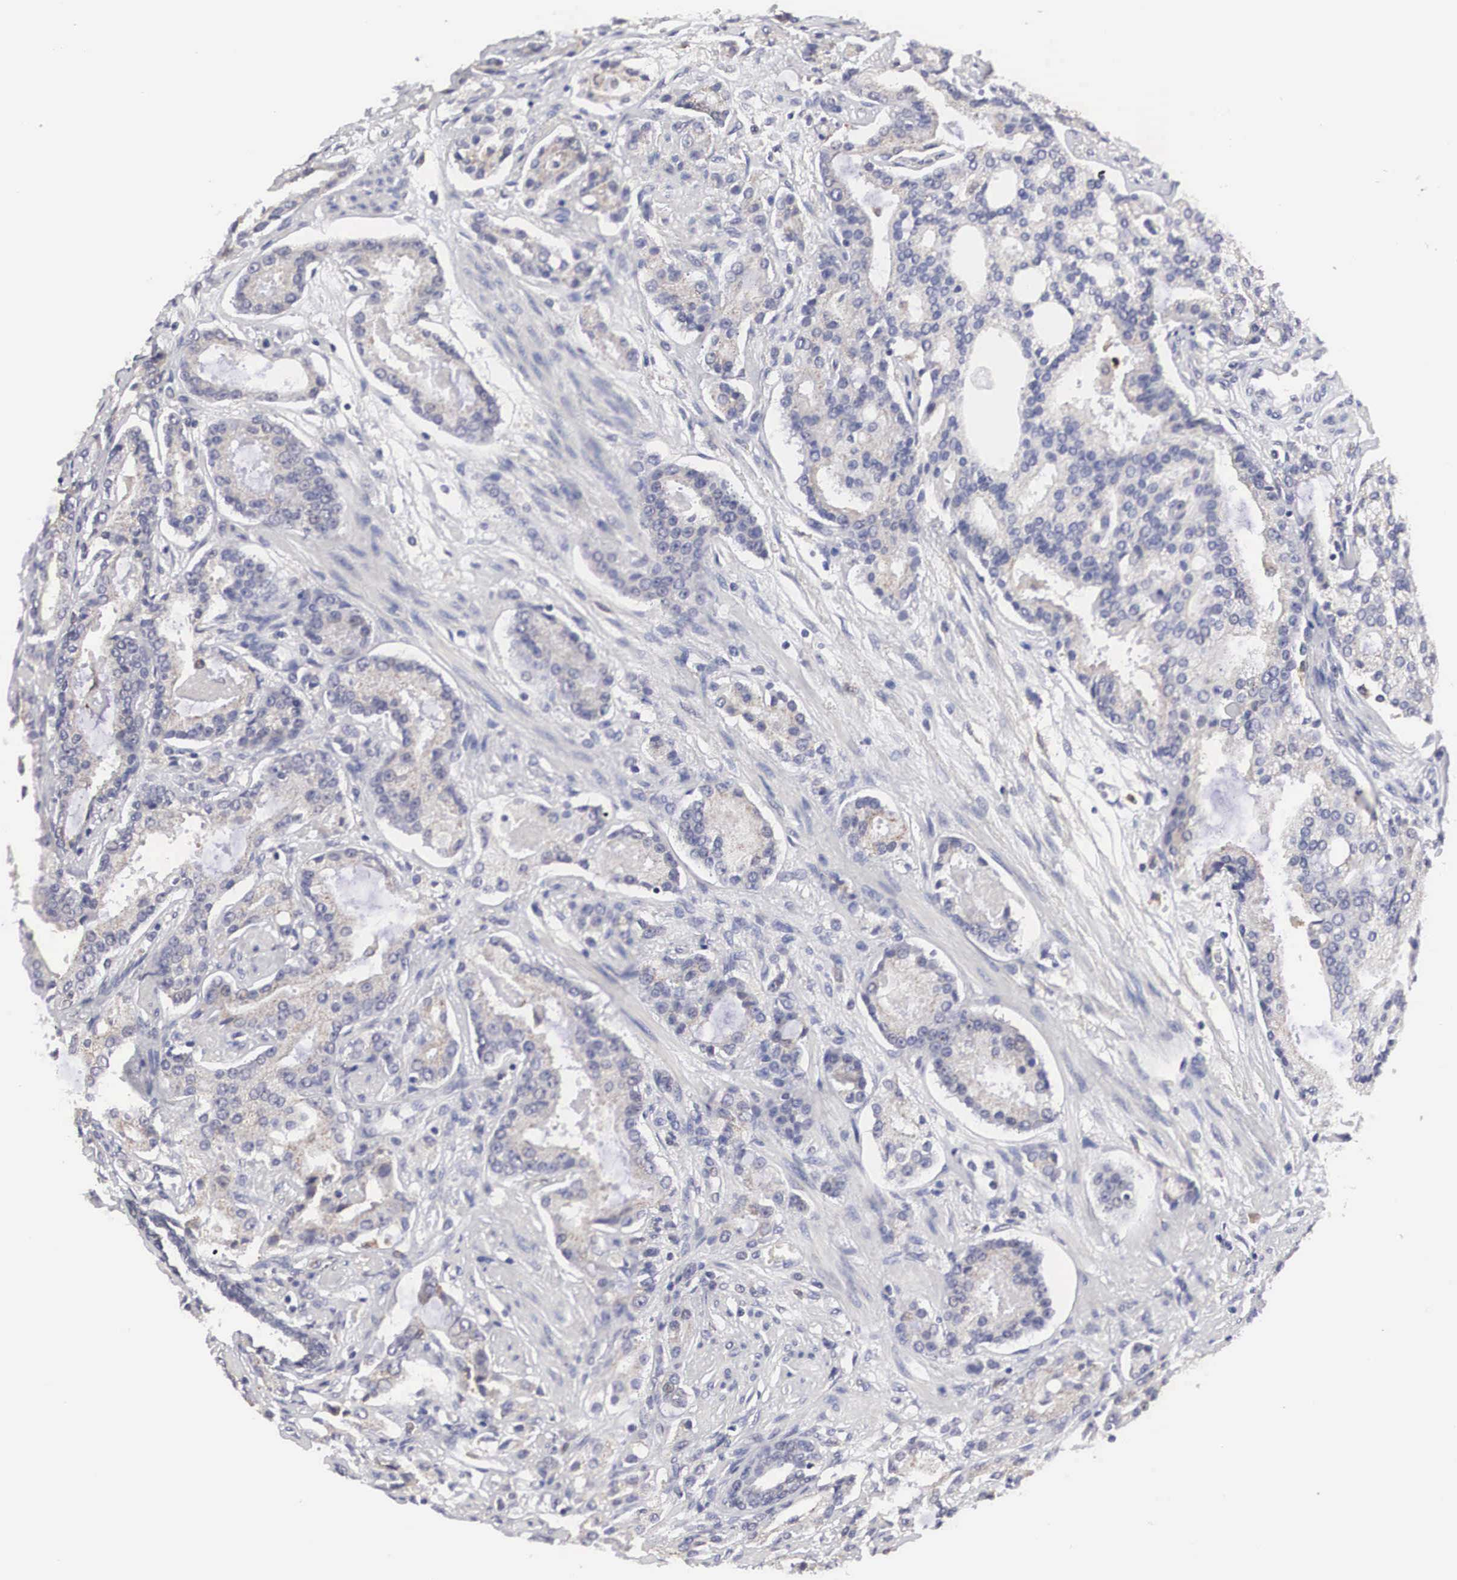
{"staining": {"intensity": "weak", "quantity": "<25%", "location": "cytoplasmic/membranous"}, "tissue": "prostate cancer", "cell_type": "Tumor cells", "image_type": "cancer", "snomed": [{"axis": "morphology", "description": "Adenocarcinoma, Medium grade"}, {"axis": "topography", "description": "Prostate"}], "caption": "Photomicrograph shows no protein positivity in tumor cells of prostate cancer tissue.", "gene": "HMOX1", "patient": {"sex": "male", "age": 72}}